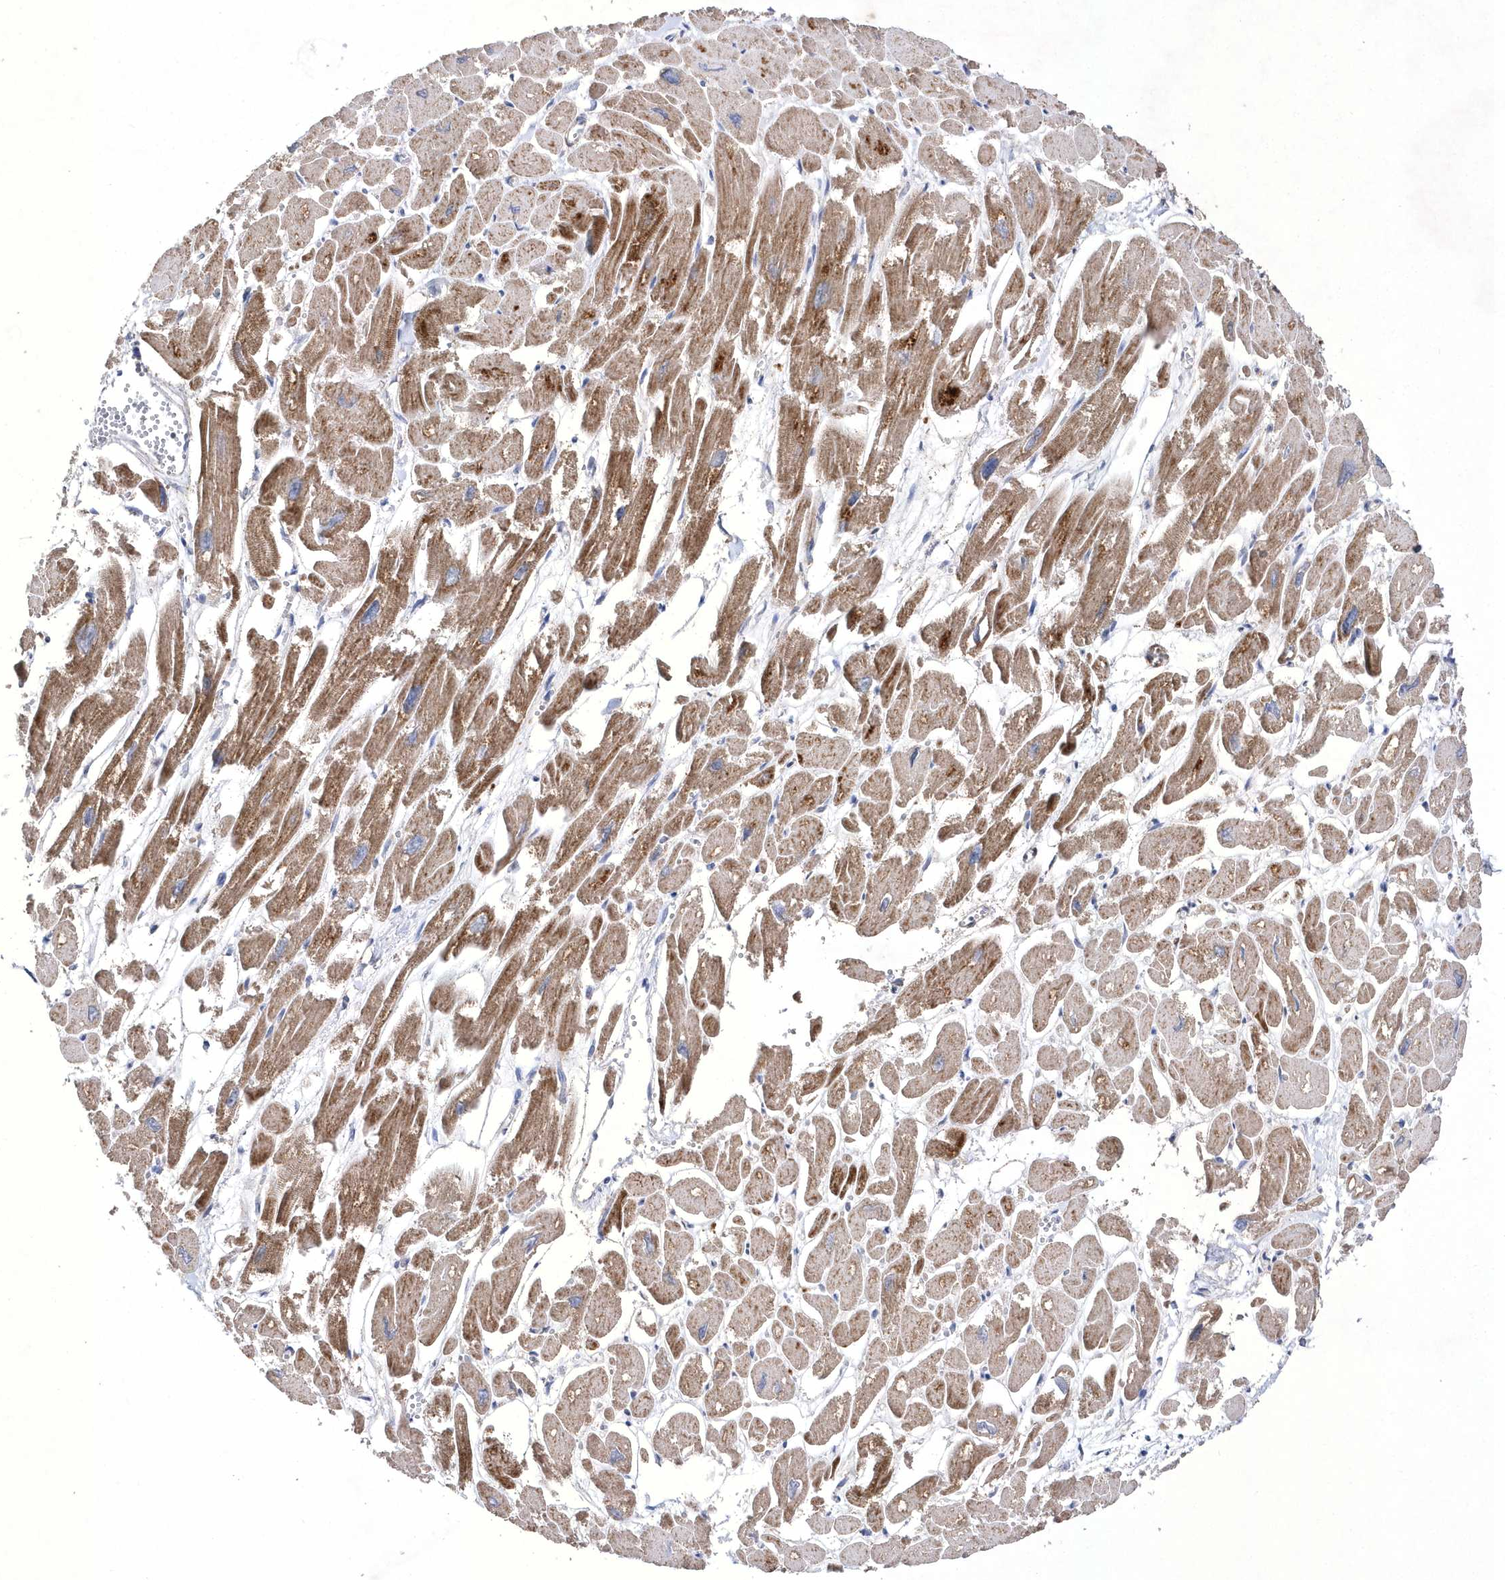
{"staining": {"intensity": "moderate", "quantity": "25%-75%", "location": "cytoplasmic/membranous"}, "tissue": "heart muscle", "cell_type": "Cardiomyocytes", "image_type": "normal", "snomed": [{"axis": "morphology", "description": "Normal tissue, NOS"}, {"axis": "topography", "description": "Heart"}], "caption": "Protein analysis of unremarkable heart muscle demonstrates moderate cytoplasmic/membranous positivity in approximately 25%-75% of cardiomyocytes.", "gene": "METTL8", "patient": {"sex": "male", "age": 54}}